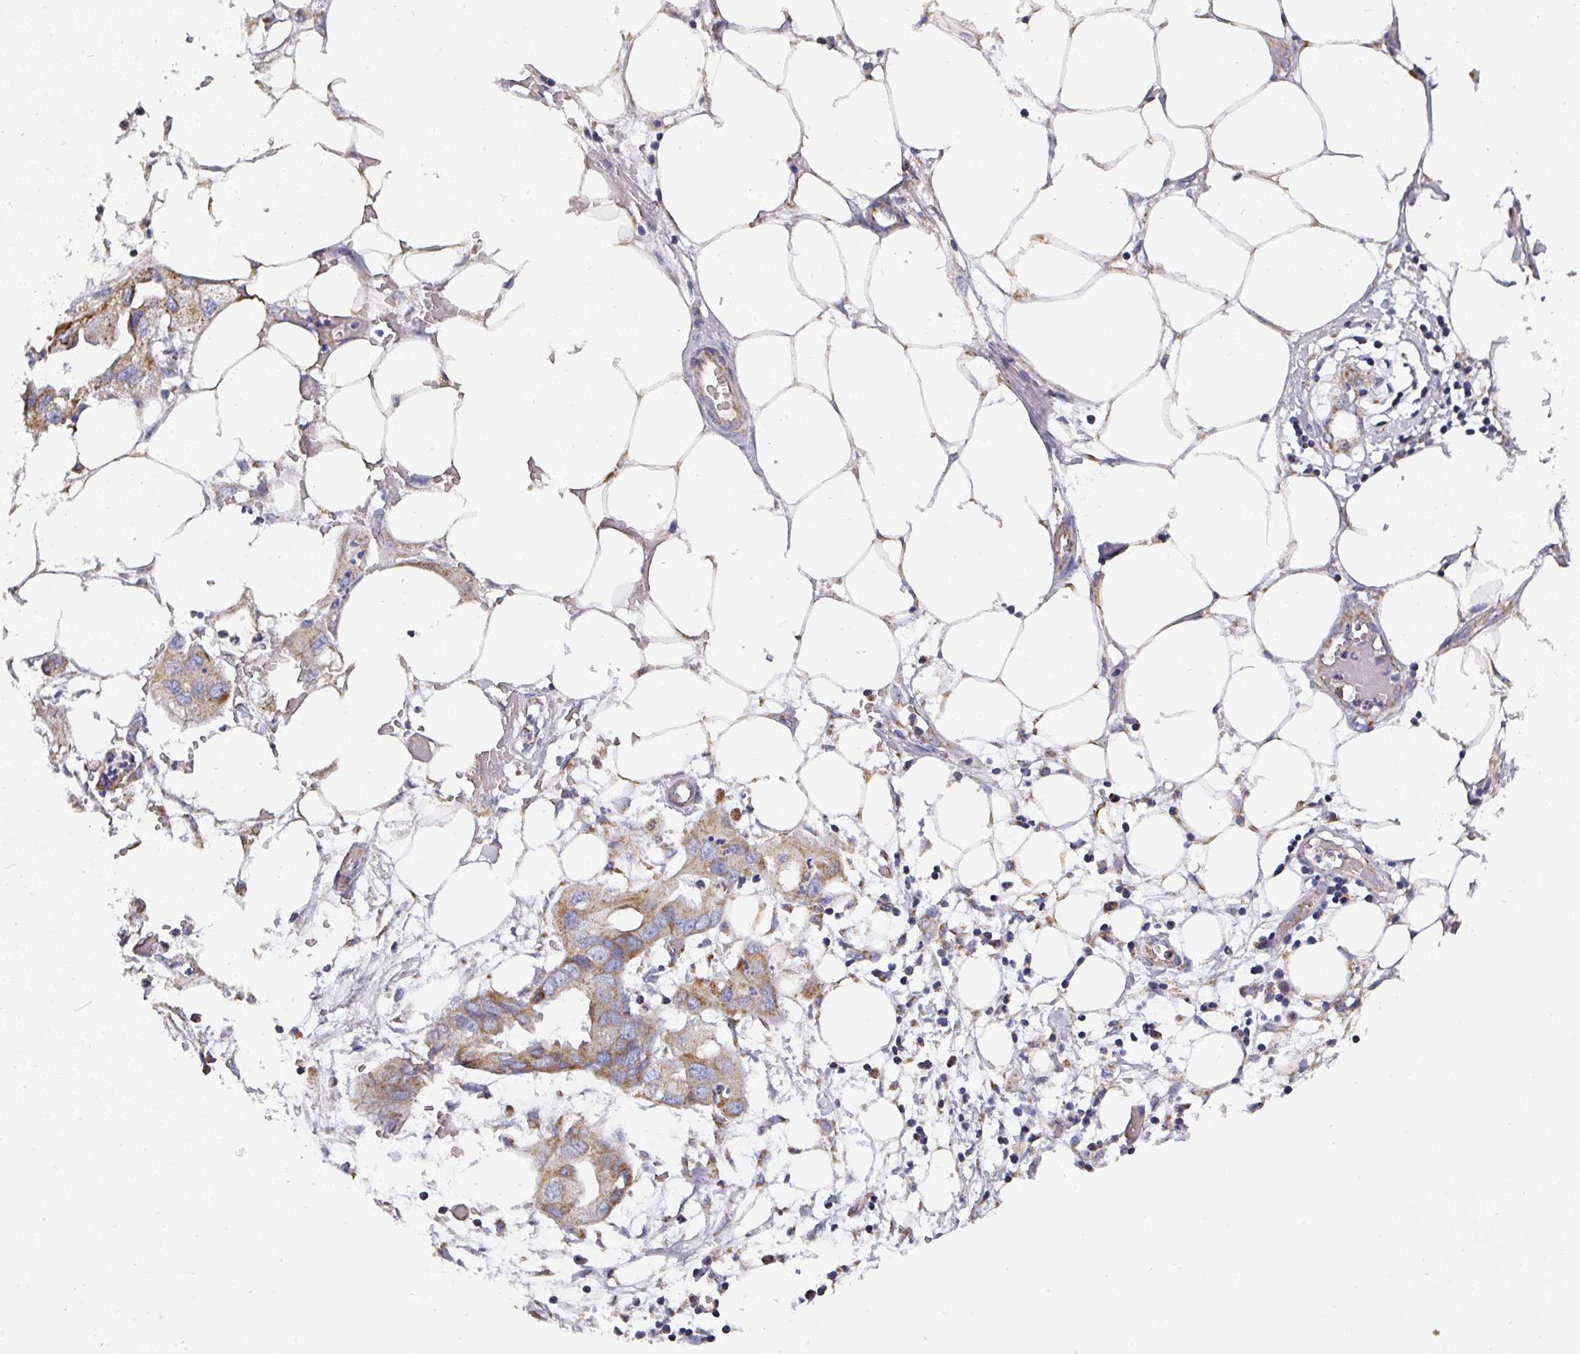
{"staining": {"intensity": "moderate", "quantity": ">75%", "location": "cytoplasmic/membranous"}, "tissue": "endometrial cancer", "cell_type": "Tumor cells", "image_type": "cancer", "snomed": [{"axis": "morphology", "description": "Adenocarcinoma, NOS"}, {"axis": "morphology", "description": "Adenocarcinoma, metastatic, NOS"}, {"axis": "topography", "description": "Adipose tissue"}, {"axis": "topography", "description": "Endometrium"}], "caption": "Brown immunohistochemical staining in endometrial cancer demonstrates moderate cytoplasmic/membranous staining in approximately >75% of tumor cells.", "gene": "UQCRFS1", "patient": {"sex": "female", "age": 67}}